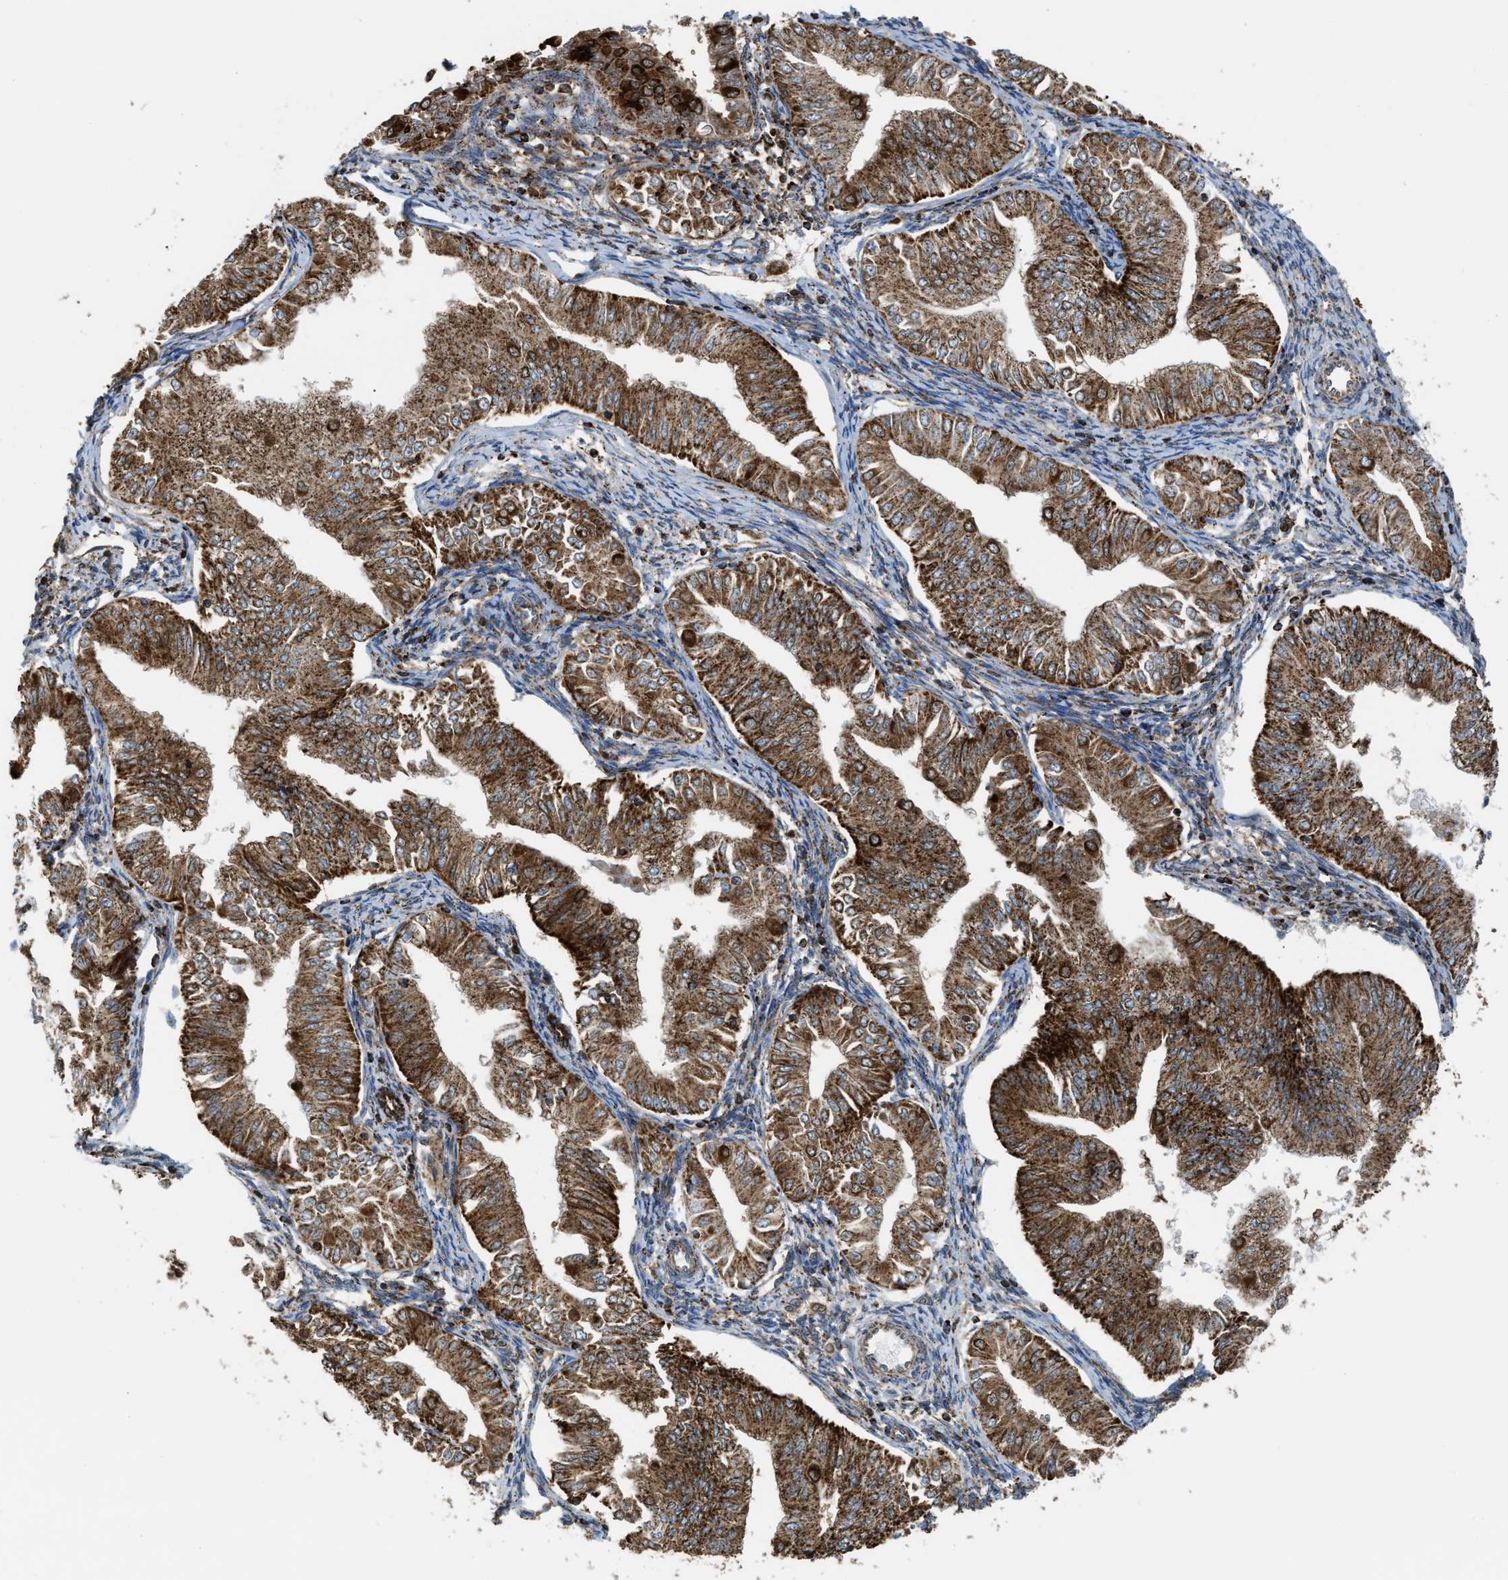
{"staining": {"intensity": "strong", "quantity": ">75%", "location": "cytoplasmic/membranous"}, "tissue": "endometrial cancer", "cell_type": "Tumor cells", "image_type": "cancer", "snomed": [{"axis": "morphology", "description": "Normal tissue, NOS"}, {"axis": "morphology", "description": "Adenocarcinoma, NOS"}, {"axis": "topography", "description": "Endometrium"}], "caption": "Endometrial adenocarcinoma tissue shows strong cytoplasmic/membranous expression in about >75% of tumor cells, visualized by immunohistochemistry. The protein is shown in brown color, while the nuclei are stained blue.", "gene": "ECHS1", "patient": {"sex": "female", "age": 53}}